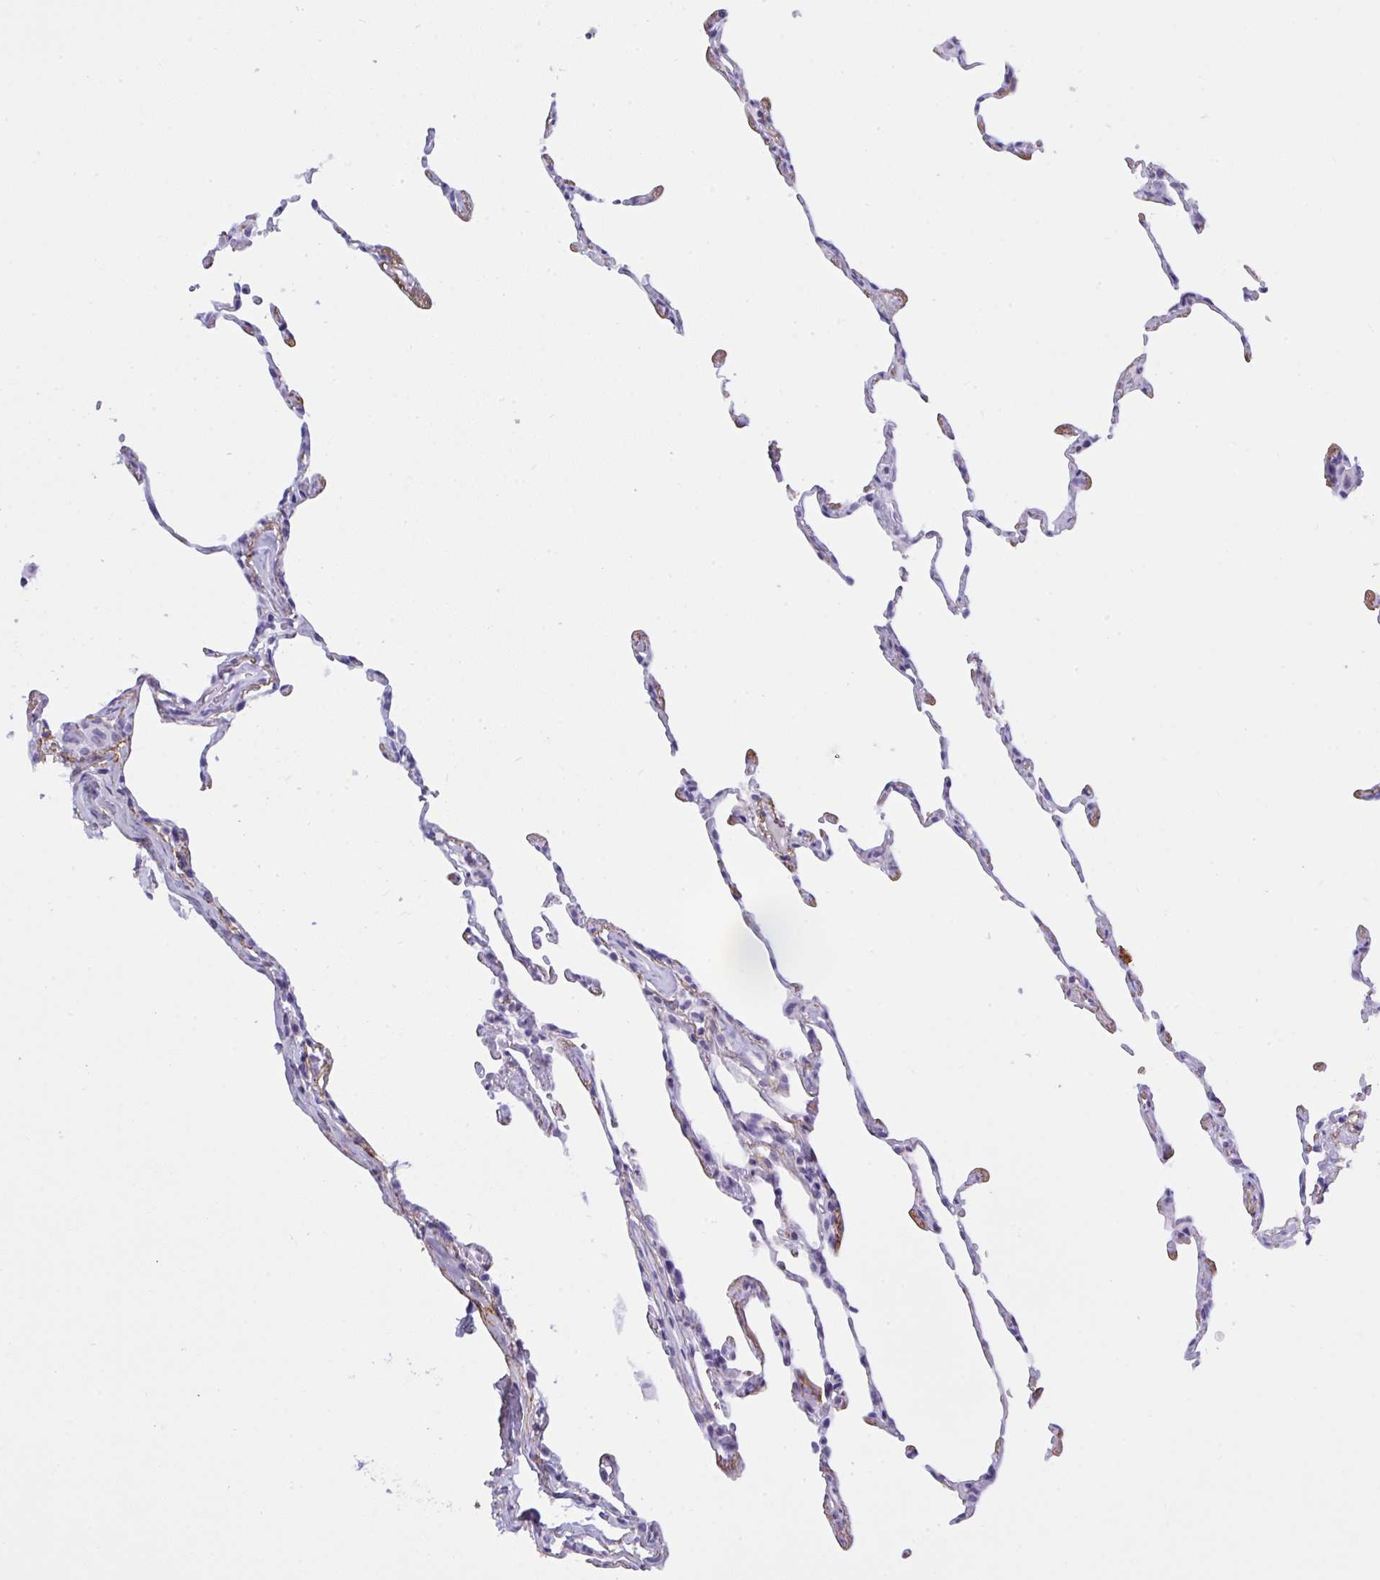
{"staining": {"intensity": "negative", "quantity": "none", "location": "none"}, "tissue": "lung", "cell_type": "Alveolar cells", "image_type": "normal", "snomed": [{"axis": "morphology", "description": "Normal tissue, NOS"}, {"axis": "topography", "description": "Lung"}], "caption": "IHC of unremarkable human lung reveals no positivity in alveolar cells. The staining is performed using DAB (3,3'-diaminobenzidine) brown chromogen with nuclei counter-stained in using hematoxylin.", "gene": "ELN", "patient": {"sex": "female", "age": 57}}